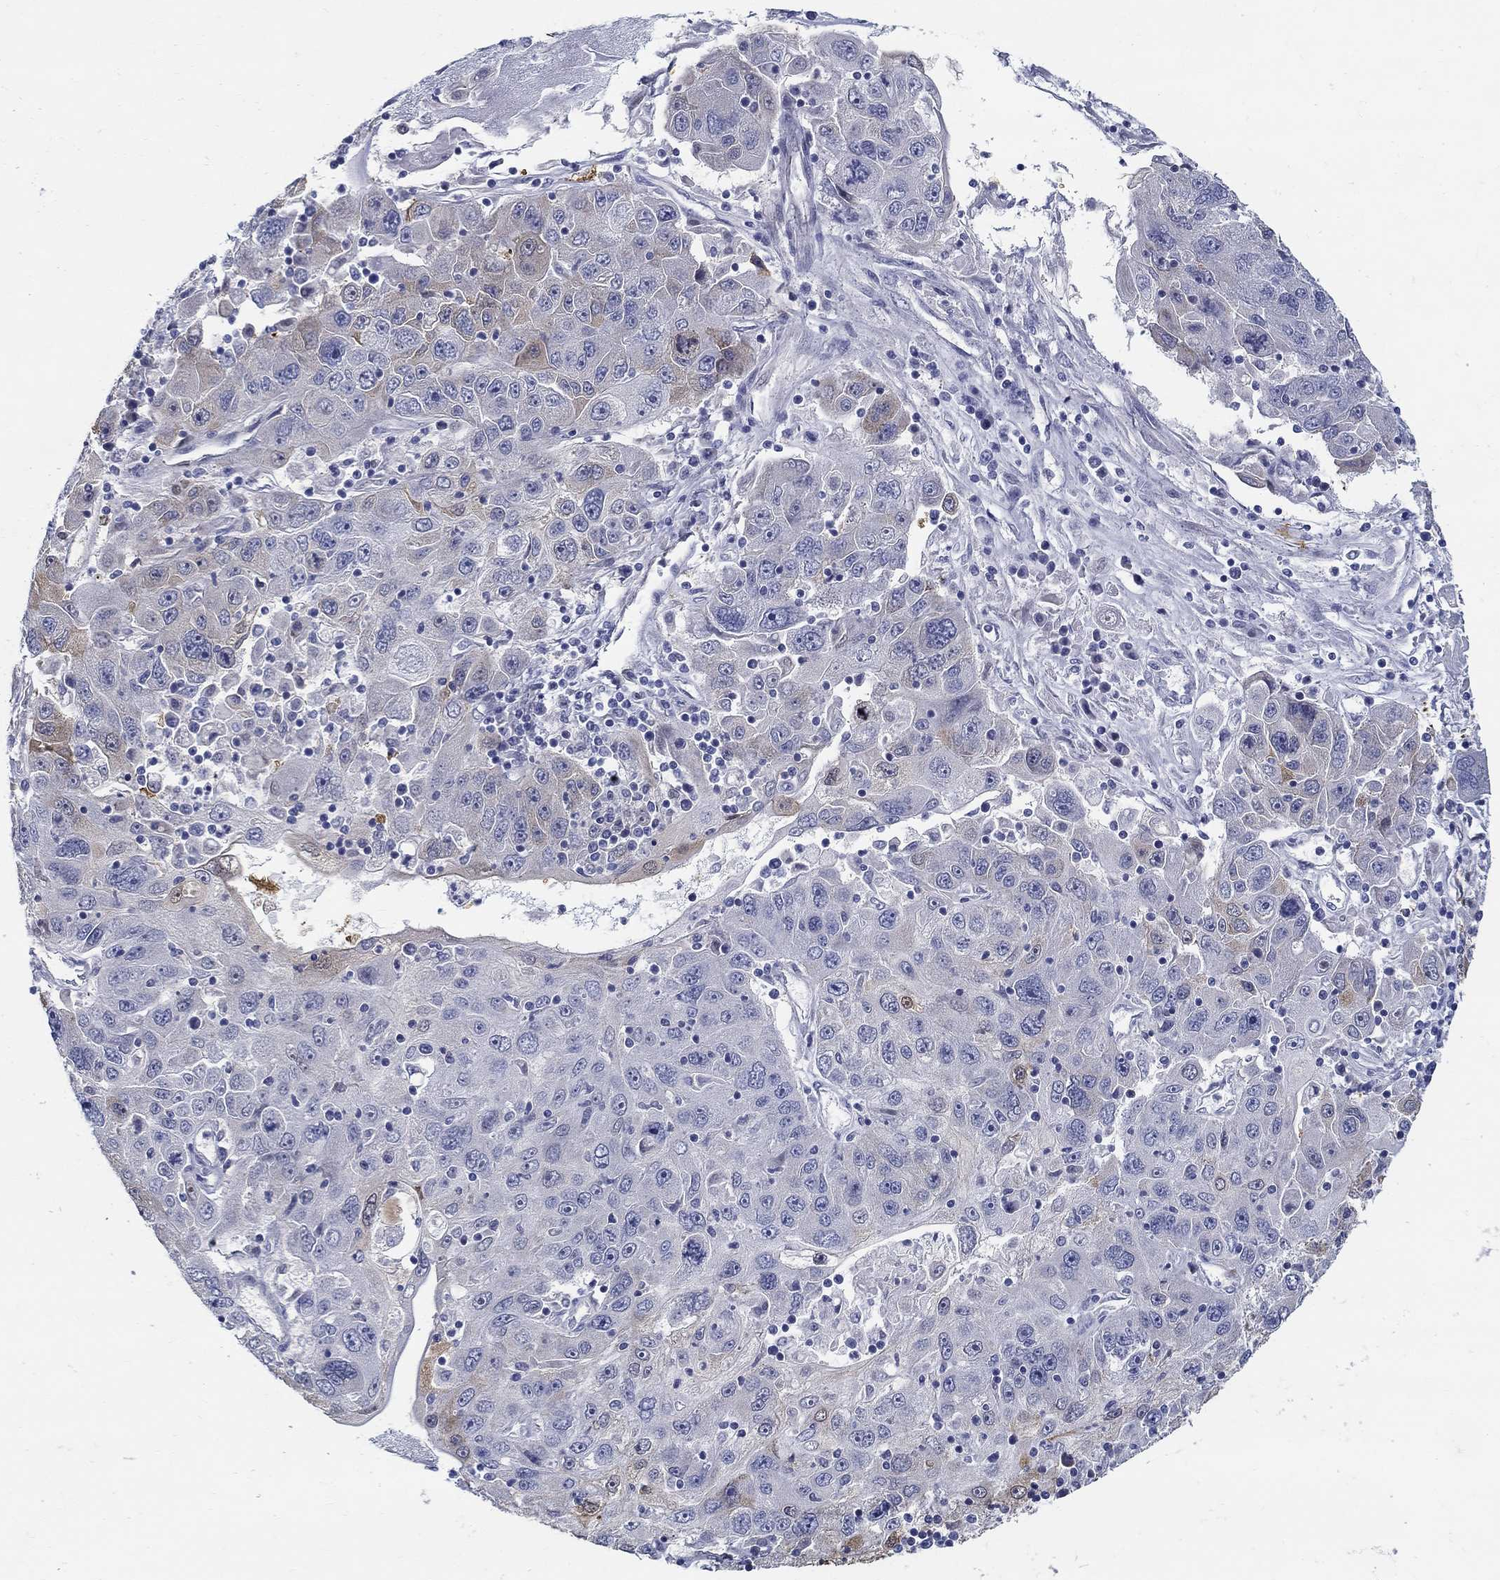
{"staining": {"intensity": "weak", "quantity": "25%-75%", "location": "cytoplasmic/membranous"}, "tissue": "stomach cancer", "cell_type": "Tumor cells", "image_type": "cancer", "snomed": [{"axis": "morphology", "description": "Adenocarcinoma, NOS"}, {"axis": "topography", "description": "Stomach"}], "caption": "Human stomach cancer stained with a brown dye demonstrates weak cytoplasmic/membranous positive positivity in about 25%-75% of tumor cells.", "gene": "C16orf46", "patient": {"sex": "male", "age": 56}}